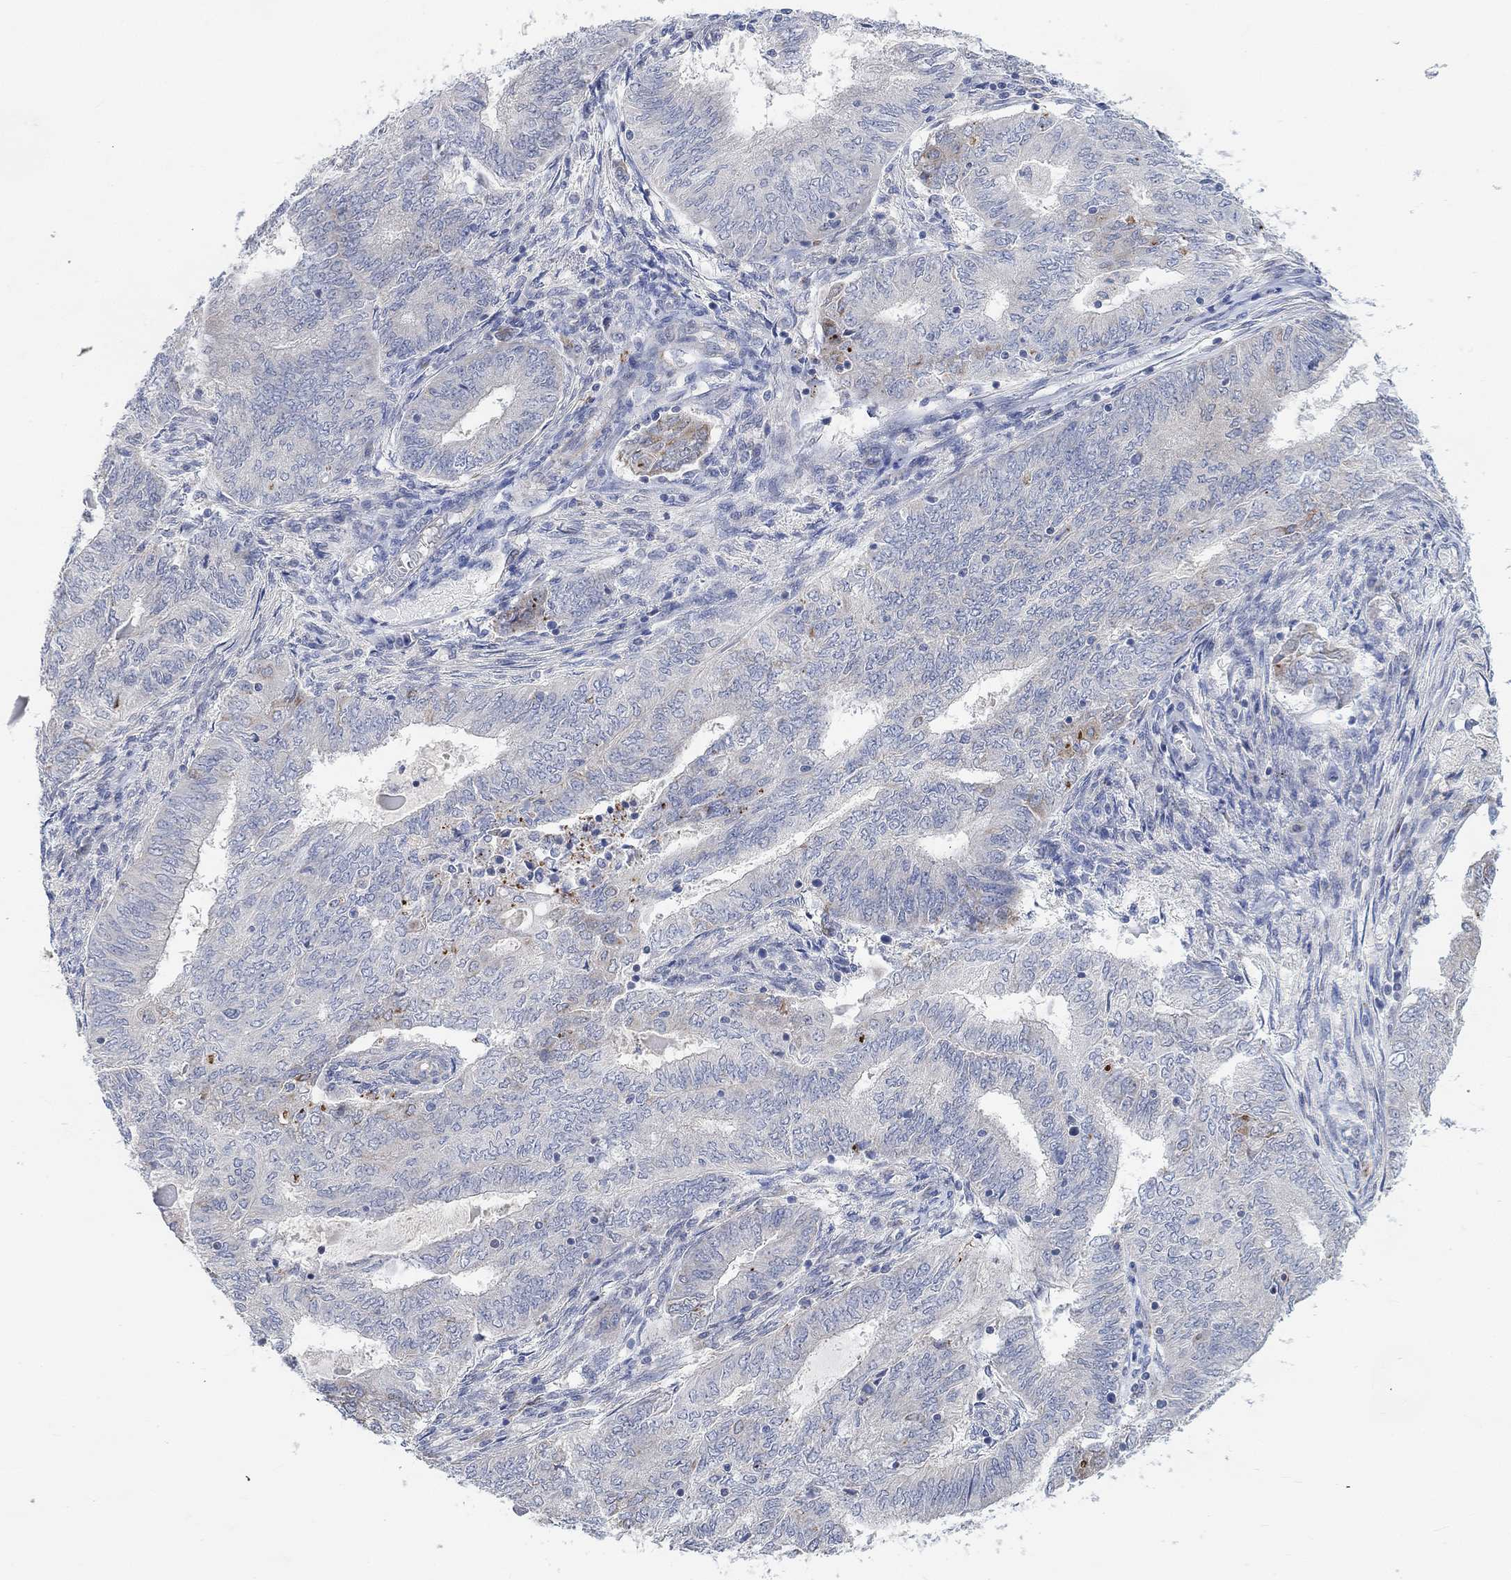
{"staining": {"intensity": "negative", "quantity": "none", "location": "none"}, "tissue": "endometrial cancer", "cell_type": "Tumor cells", "image_type": "cancer", "snomed": [{"axis": "morphology", "description": "Adenocarcinoma, NOS"}, {"axis": "topography", "description": "Endometrium"}], "caption": "Immunohistochemistry micrograph of endometrial cancer (adenocarcinoma) stained for a protein (brown), which shows no staining in tumor cells.", "gene": "HCRTR1", "patient": {"sex": "female", "age": 62}}